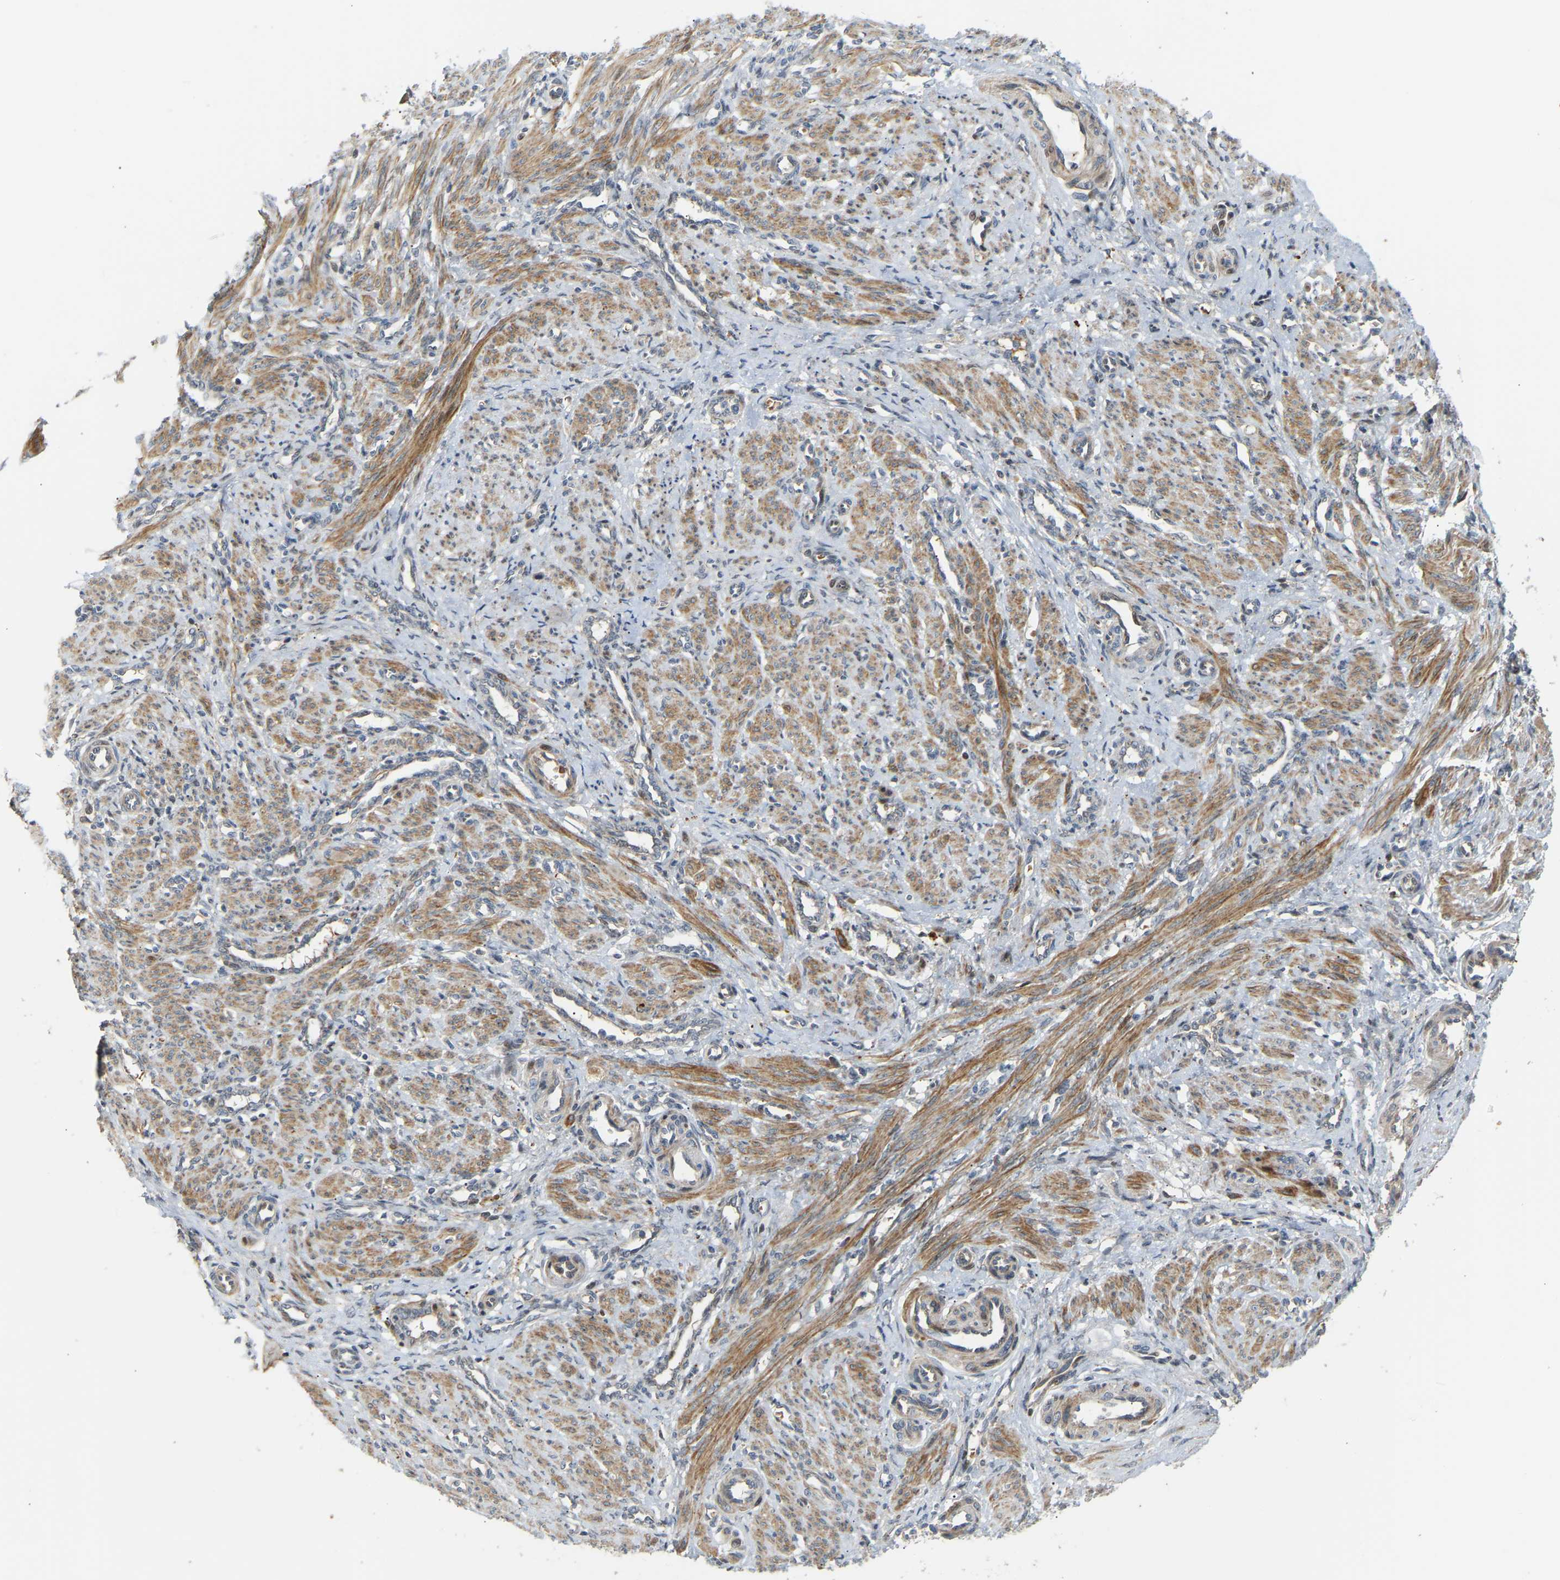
{"staining": {"intensity": "moderate", "quantity": ">75%", "location": "cytoplasmic/membranous"}, "tissue": "smooth muscle", "cell_type": "Smooth muscle cells", "image_type": "normal", "snomed": [{"axis": "morphology", "description": "Normal tissue, NOS"}, {"axis": "topography", "description": "Endometrium"}], "caption": "This is an image of immunohistochemistry (IHC) staining of normal smooth muscle, which shows moderate positivity in the cytoplasmic/membranous of smooth muscle cells.", "gene": "POGLUT2", "patient": {"sex": "female", "age": 33}}